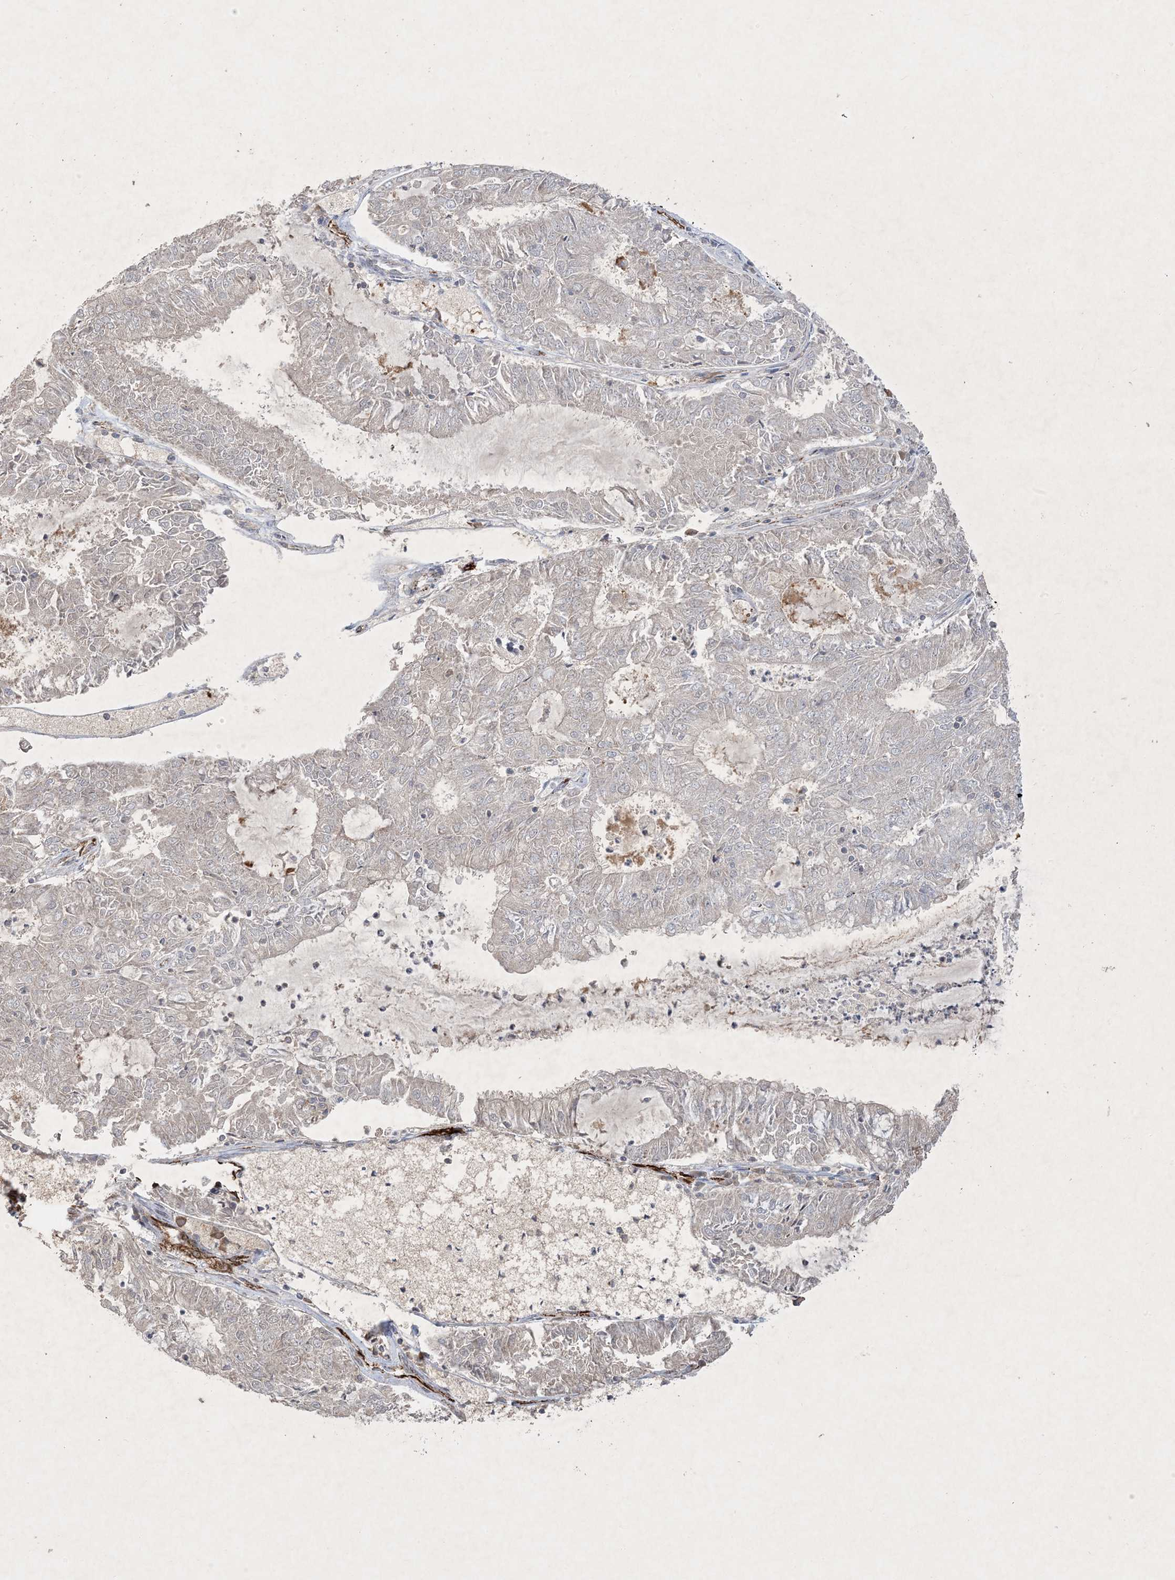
{"staining": {"intensity": "negative", "quantity": "none", "location": "none"}, "tissue": "endometrial cancer", "cell_type": "Tumor cells", "image_type": "cancer", "snomed": [{"axis": "morphology", "description": "Adenocarcinoma, NOS"}, {"axis": "topography", "description": "Endometrium"}], "caption": "Tumor cells are negative for brown protein staining in endometrial cancer. Brightfield microscopy of immunohistochemistry stained with DAB (3,3'-diaminobenzidine) (brown) and hematoxylin (blue), captured at high magnification.", "gene": "PRSS36", "patient": {"sex": "female", "age": 57}}